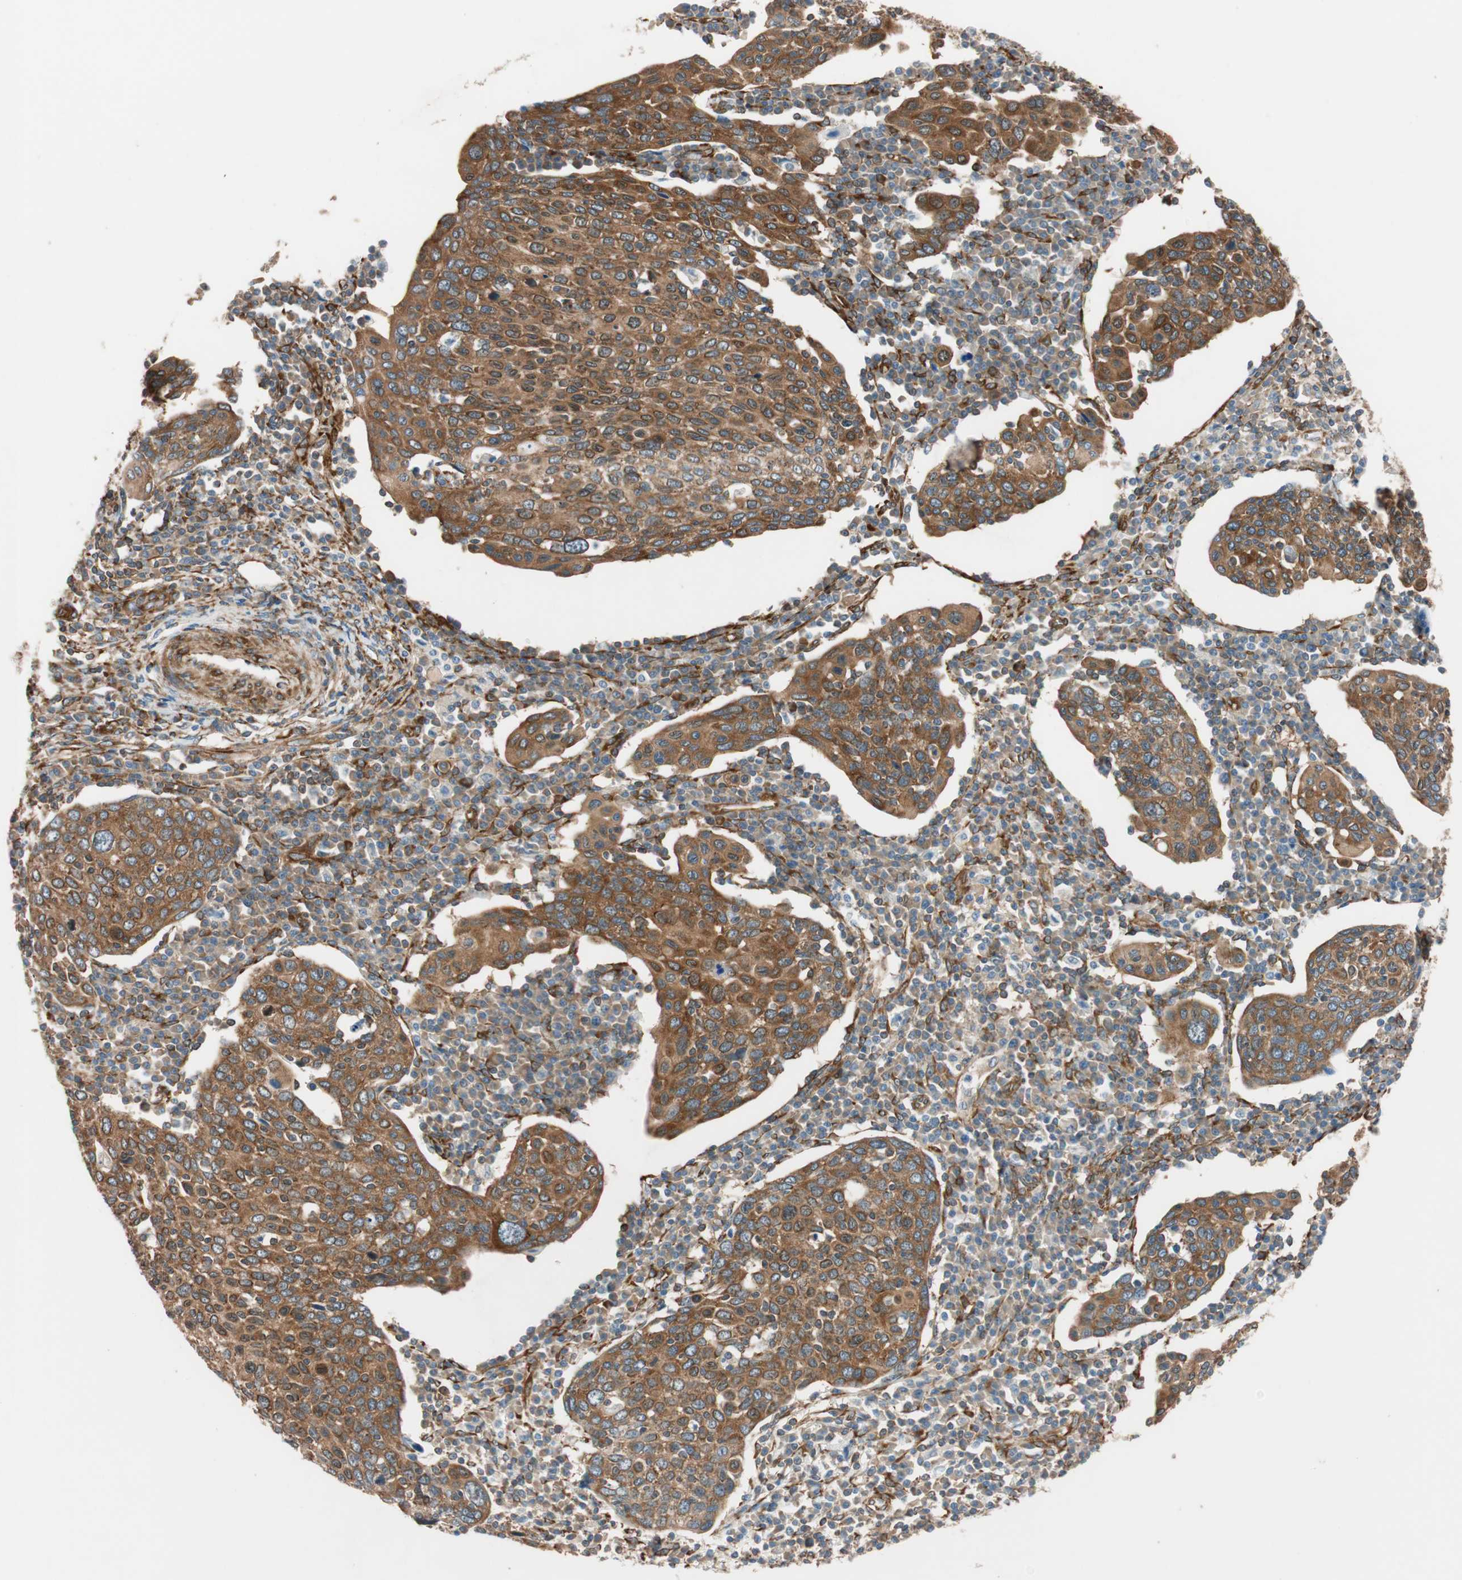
{"staining": {"intensity": "strong", "quantity": ">75%", "location": "cytoplasmic/membranous"}, "tissue": "cervical cancer", "cell_type": "Tumor cells", "image_type": "cancer", "snomed": [{"axis": "morphology", "description": "Squamous cell carcinoma, NOS"}, {"axis": "topography", "description": "Cervix"}], "caption": "A brown stain shows strong cytoplasmic/membranous staining of a protein in human cervical cancer (squamous cell carcinoma) tumor cells. (DAB = brown stain, brightfield microscopy at high magnification).", "gene": "WASL", "patient": {"sex": "female", "age": 40}}